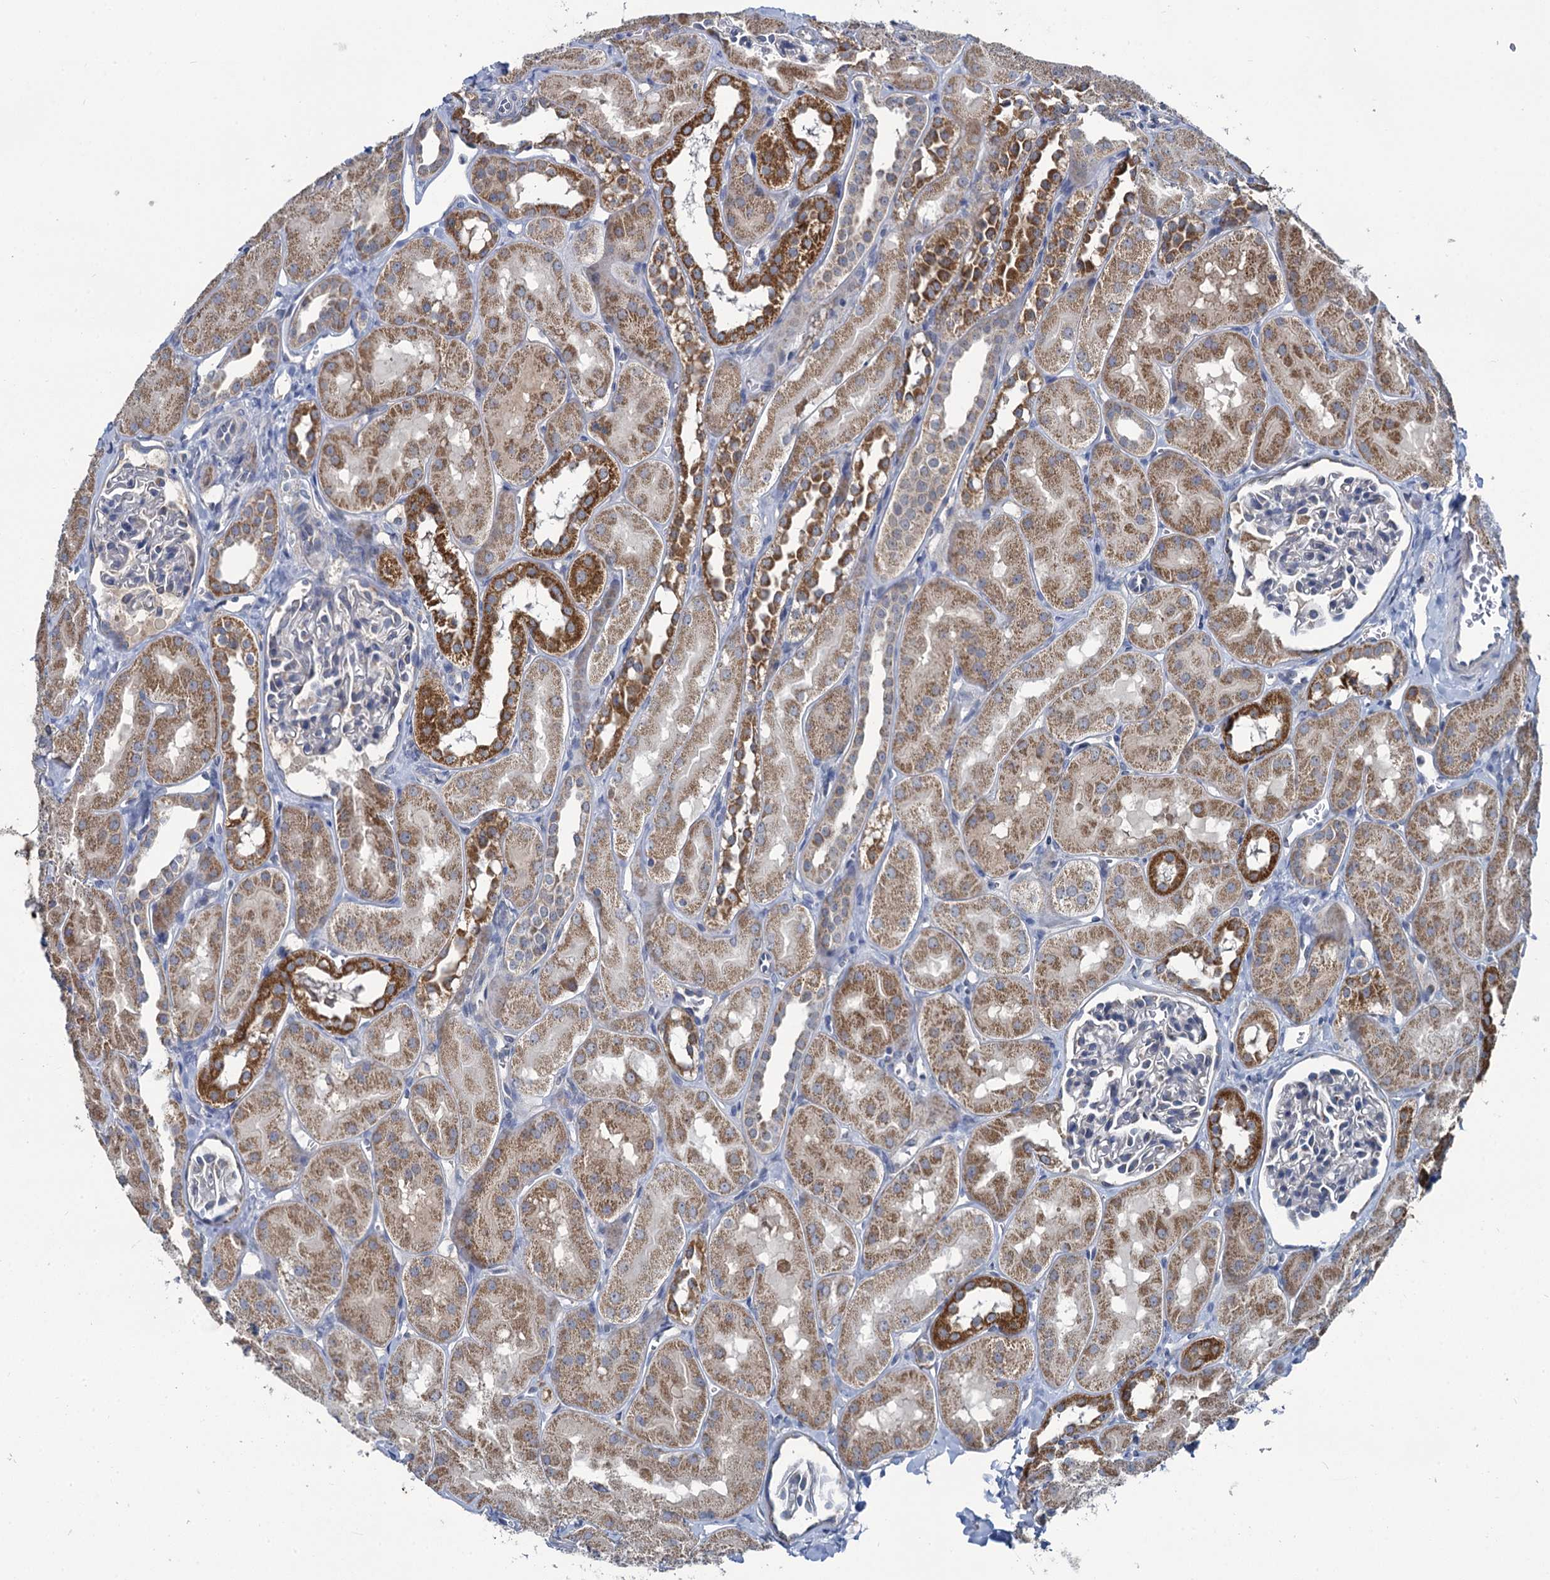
{"staining": {"intensity": "negative", "quantity": "none", "location": "none"}, "tissue": "kidney", "cell_type": "Cells in glomeruli", "image_type": "normal", "snomed": [{"axis": "morphology", "description": "Normal tissue, NOS"}, {"axis": "topography", "description": "Kidney"}, {"axis": "topography", "description": "Urinary bladder"}], "caption": "Immunohistochemical staining of unremarkable human kidney displays no significant positivity in cells in glomeruli. The staining was performed using DAB (3,3'-diaminobenzidine) to visualize the protein expression in brown, while the nuclei were stained in blue with hematoxylin (Magnification: 20x).", "gene": "METTL4", "patient": {"sex": "male", "age": 16}}